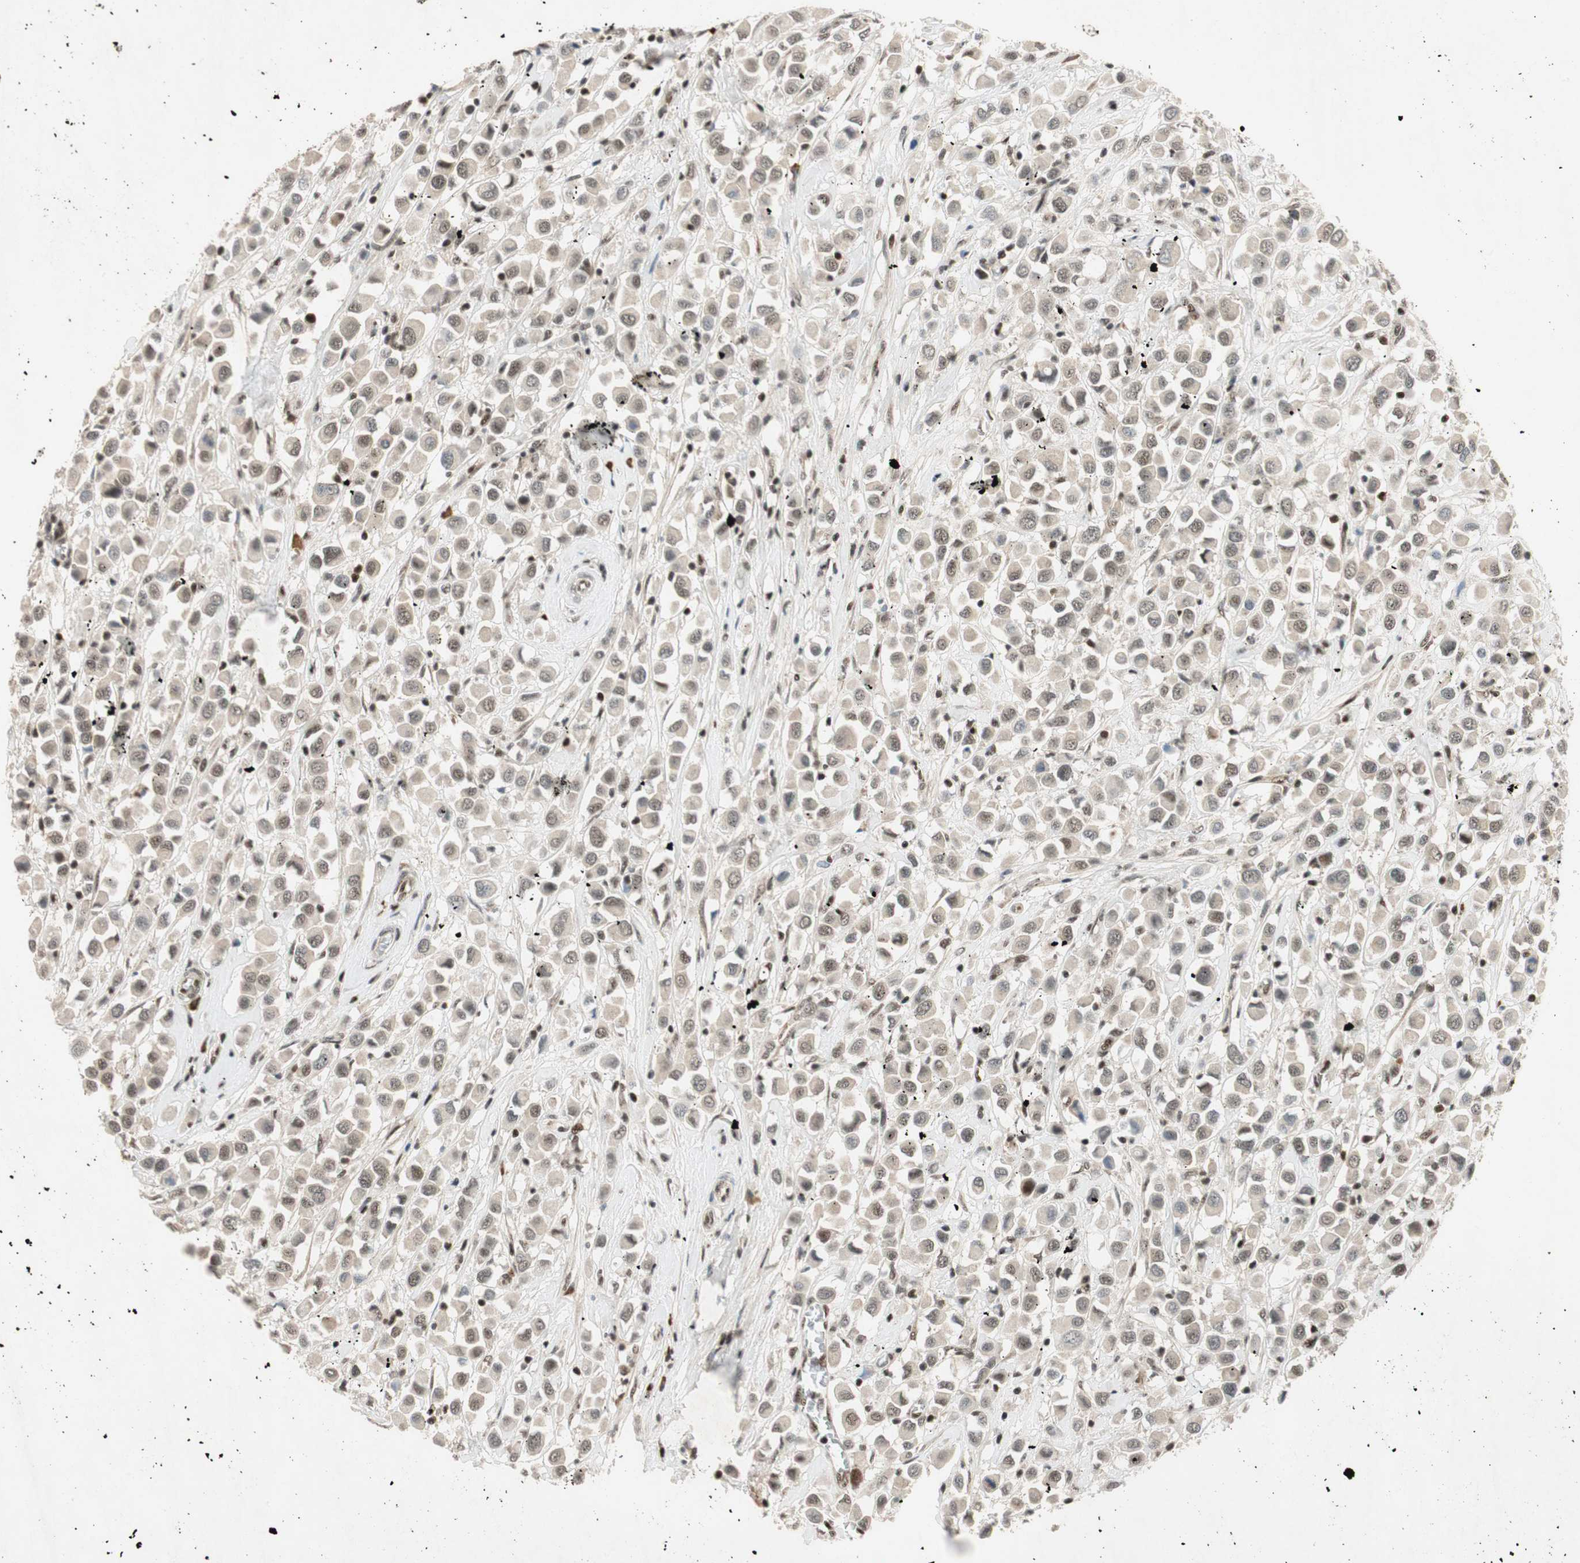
{"staining": {"intensity": "weak", "quantity": ">75%", "location": "nuclear"}, "tissue": "breast cancer", "cell_type": "Tumor cells", "image_type": "cancer", "snomed": [{"axis": "morphology", "description": "Duct carcinoma"}, {"axis": "topography", "description": "Breast"}], "caption": "Weak nuclear protein staining is seen in about >75% of tumor cells in breast cancer (intraductal carcinoma).", "gene": "NCBP3", "patient": {"sex": "female", "age": 61}}